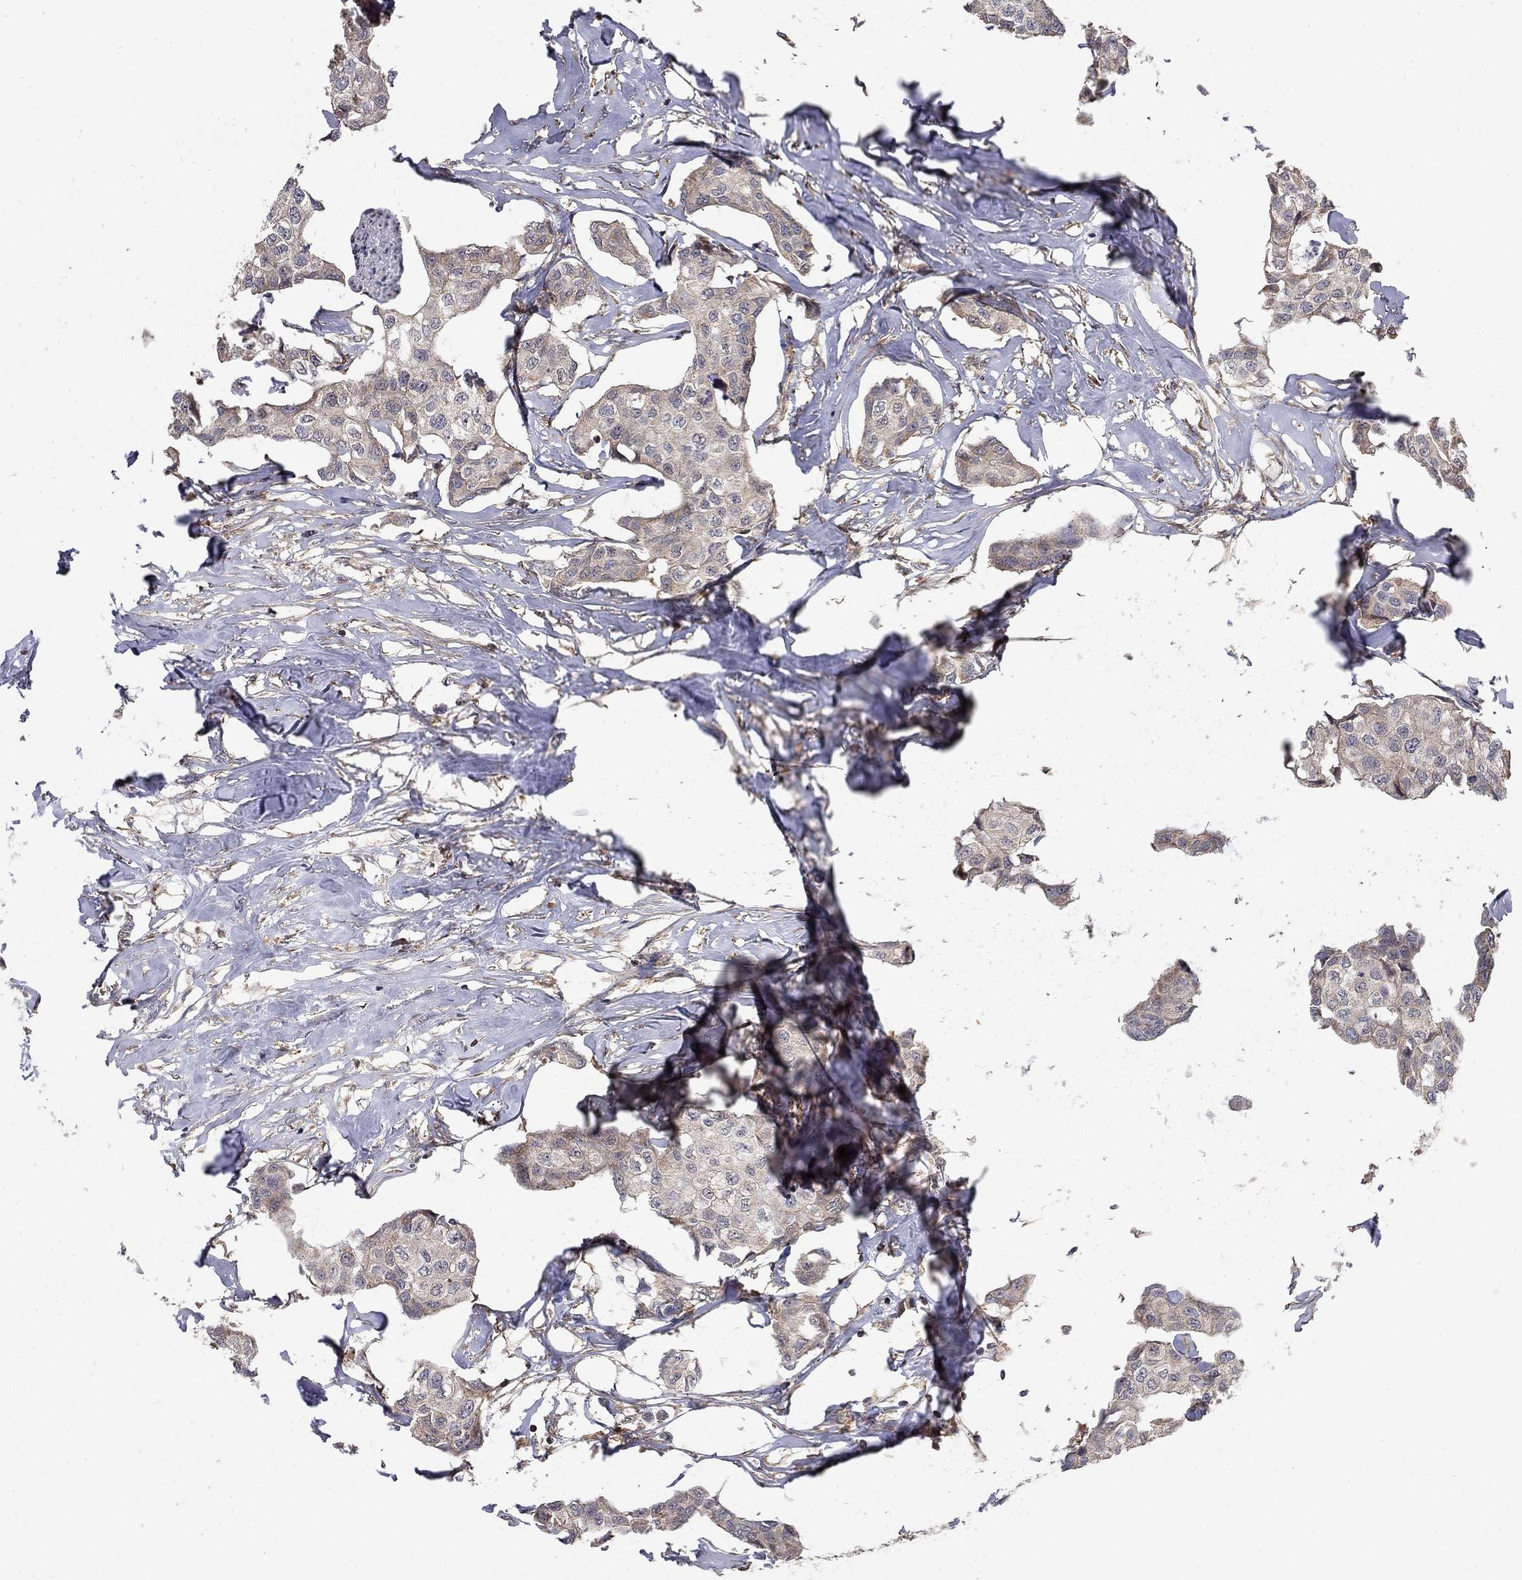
{"staining": {"intensity": "negative", "quantity": "none", "location": "none"}, "tissue": "breast cancer", "cell_type": "Tumor cells", "image_type": "cancer", "snomed": [{"axis": "morphology", "description": "Duct carcinoma"}, {"axis": "topography", "description": "Breast"}], "caption": "Immunohistochemistry (IHC) image of neoplastic tissue: breast infiltrating ductal carcinoma stained with DAB reveals no significant protein positivity in tumor cells.", "gene": "TDP1", "patient": {"sex": "female", "age": 80}}